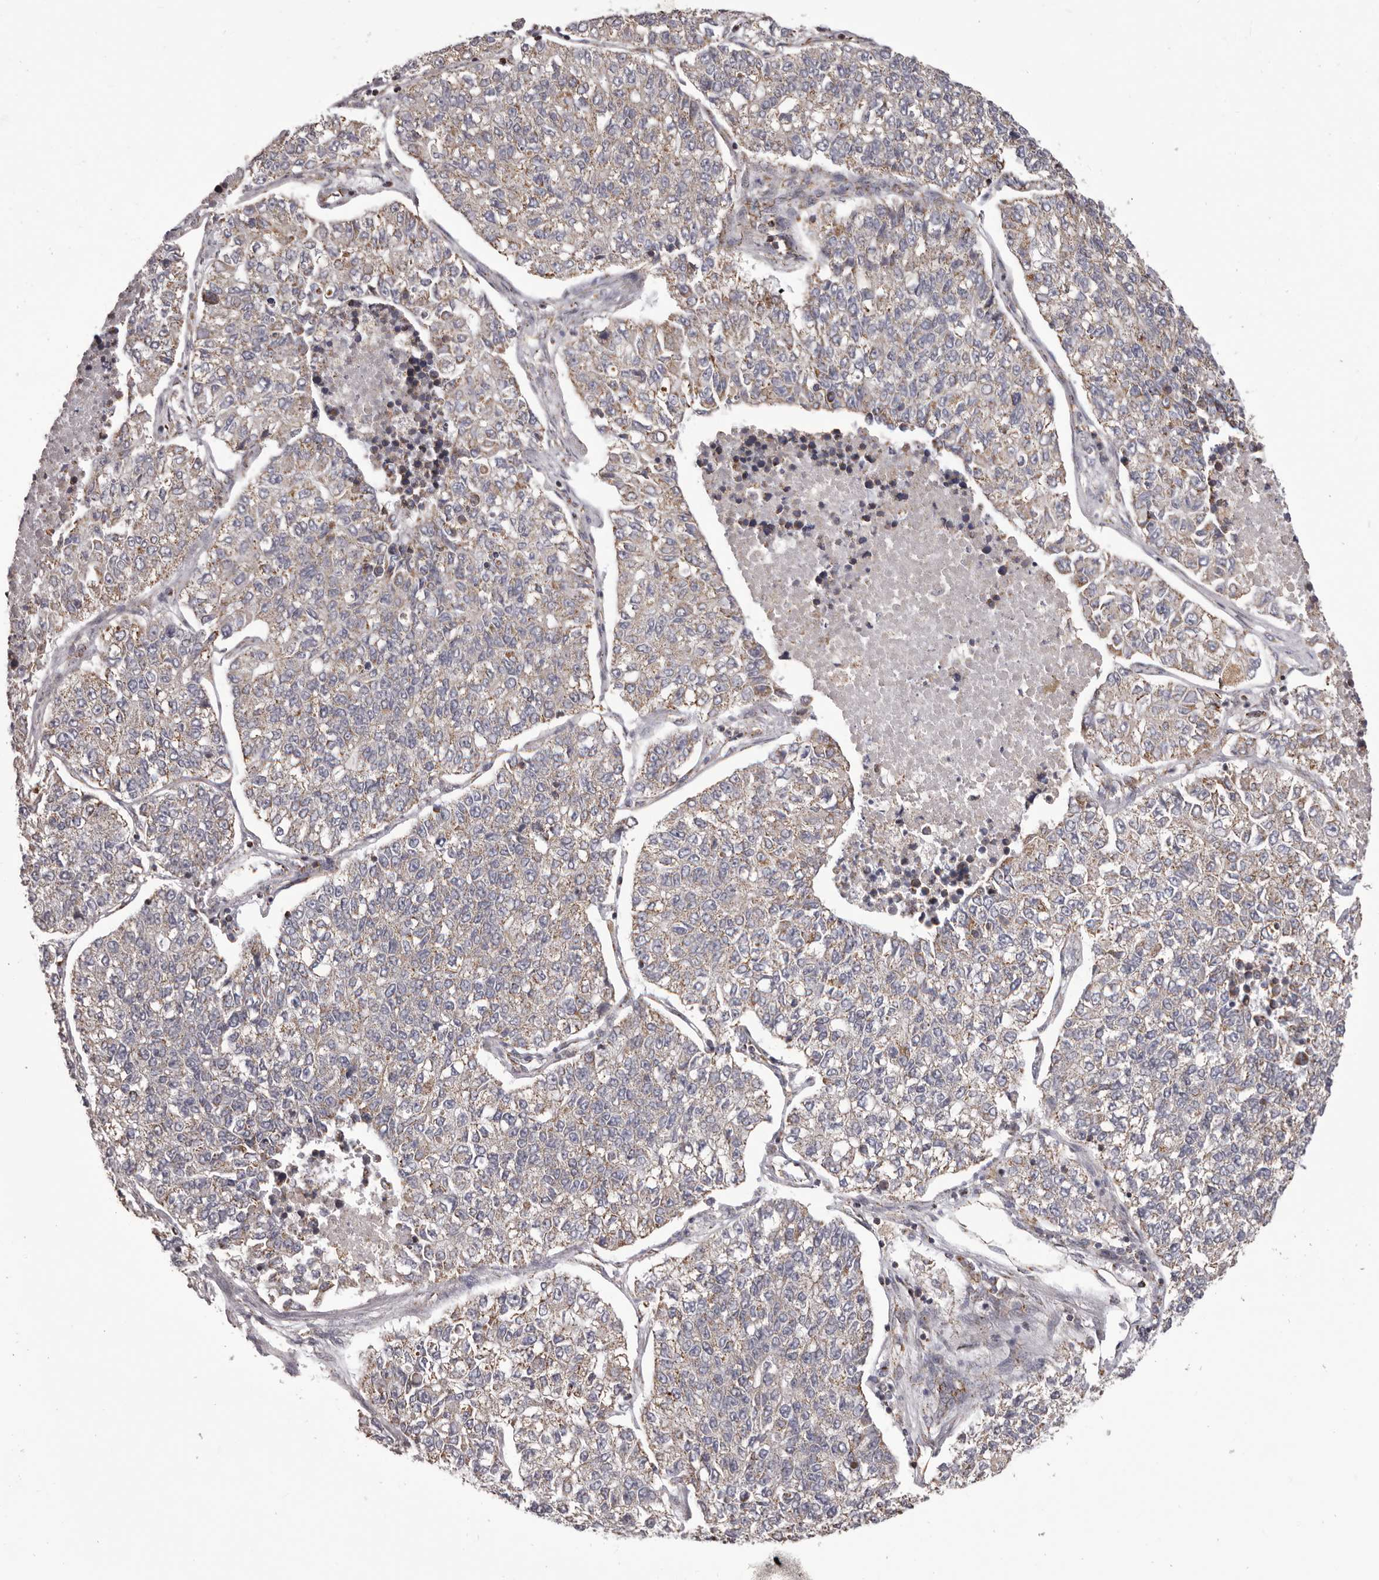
{"staining": {"intensity": "negative", "quantity": "none", "location": "none"}, "tissue": "lung cancer", "cell_type": "Tumor cells", "image_type": "cancer", "snomed": [{"axis": "morphology", "description": "Adenocarcinoma, NOS"}, {"axis": "topography", "description": "Lung"}], "caption": "This is an immunohistochemistry photomicrograph of lung adenocarcinoma. There is no positivity in tumor cells.", "gene": "CHRM2", "patient": {"sex": "male", "age": 49}}